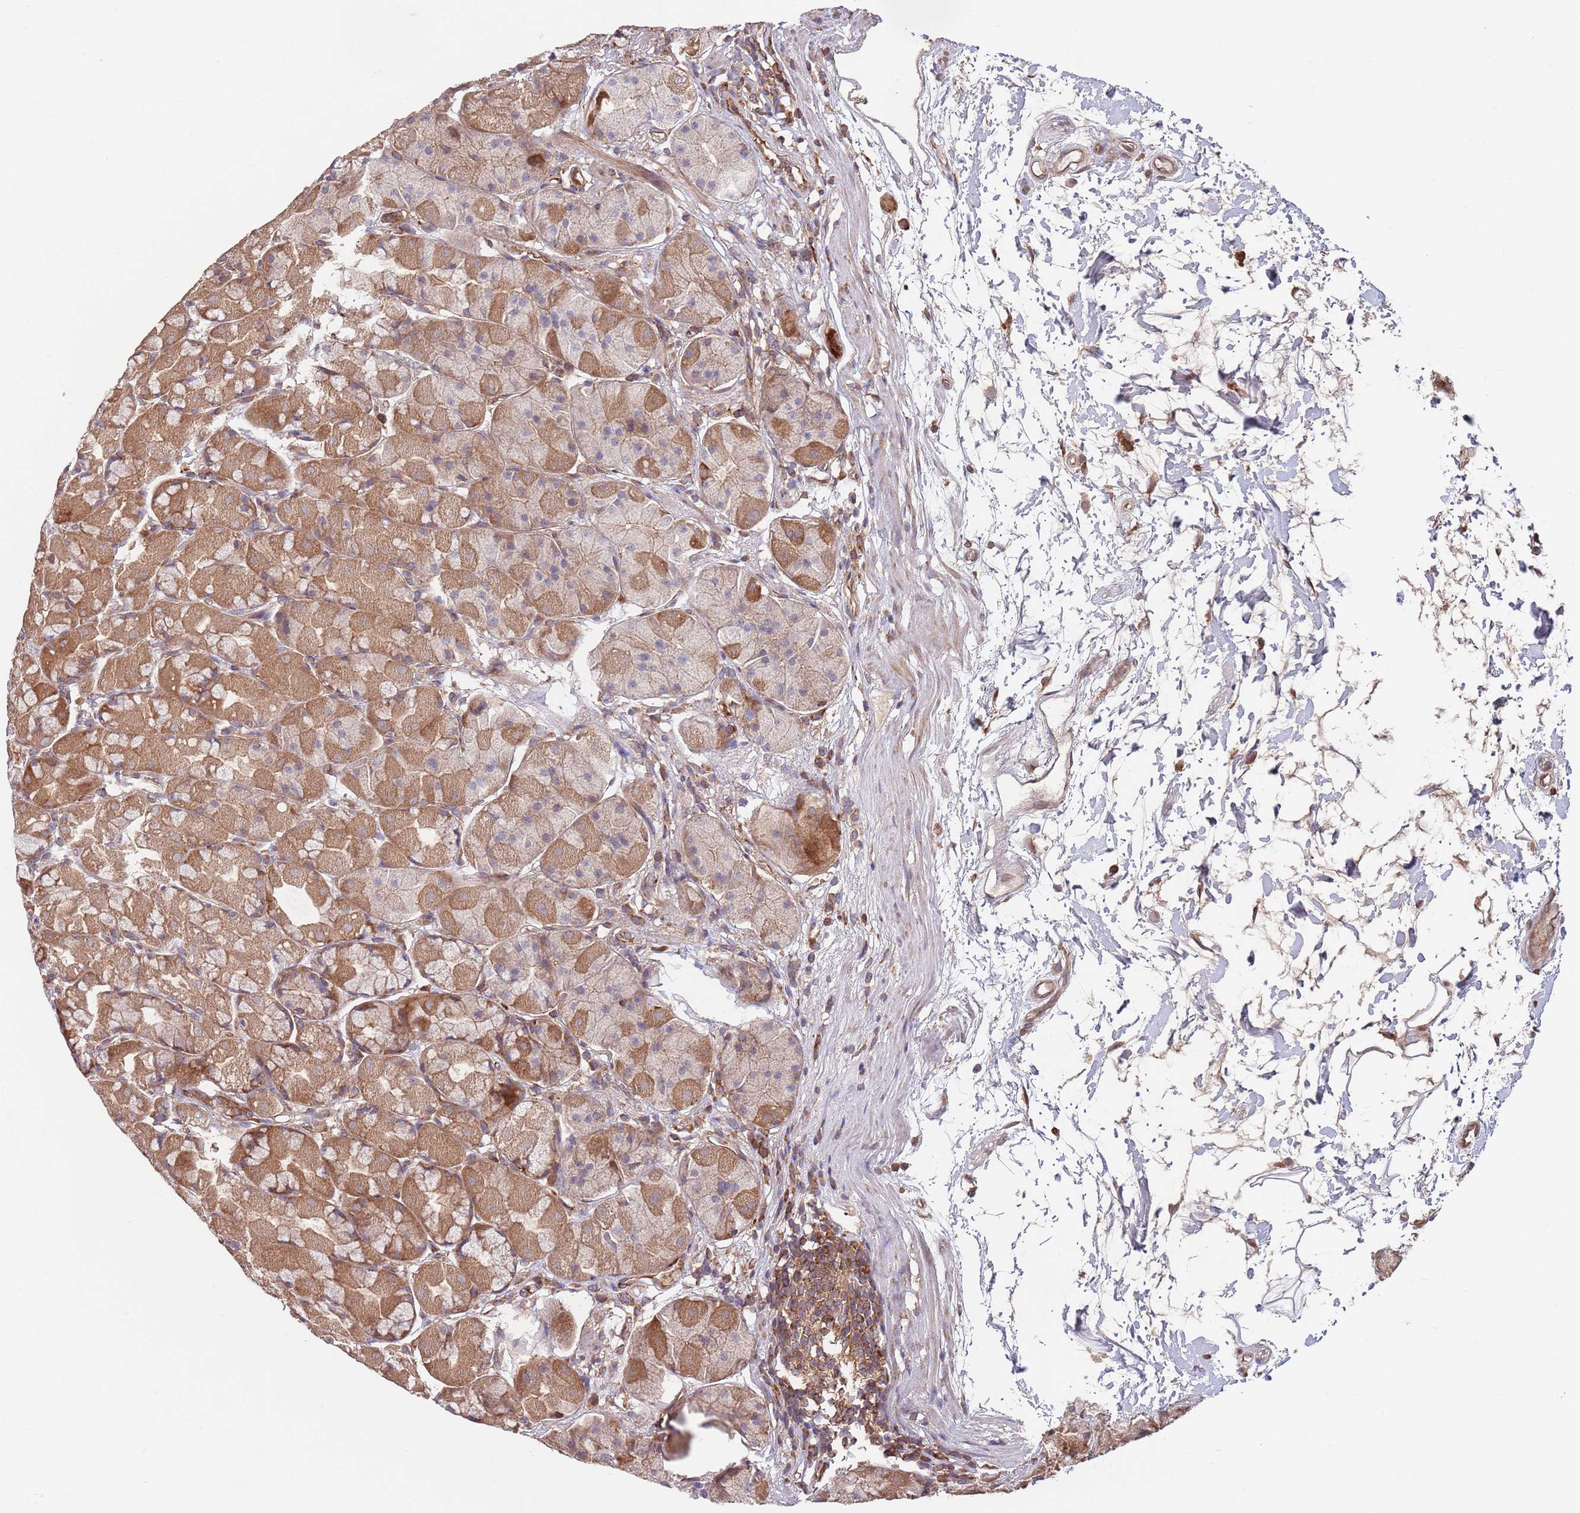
{"staining": {"intensity": "moderate", "quantity": ">75%", "location": "cytoplasmic/membranous"}, "tissue": "stomach", "cell_type": "Glandular cells", "image_type": "normal", "snomed": [{"axis": "morphology", "description": "Normal tissue, NOS"}, {"axis": "topography", "description": "Stomach"}], "caption": "Immunohistochemistry (IHC) micrograph of unremarkable human stomach stained for a protein (brown), which reveals medium levels of moderate cytoplasmic/membranous expression in approximately >75% of glandular cells.", "gene": "RNF19B", "patient": {"sex": "male", "age": 57}}